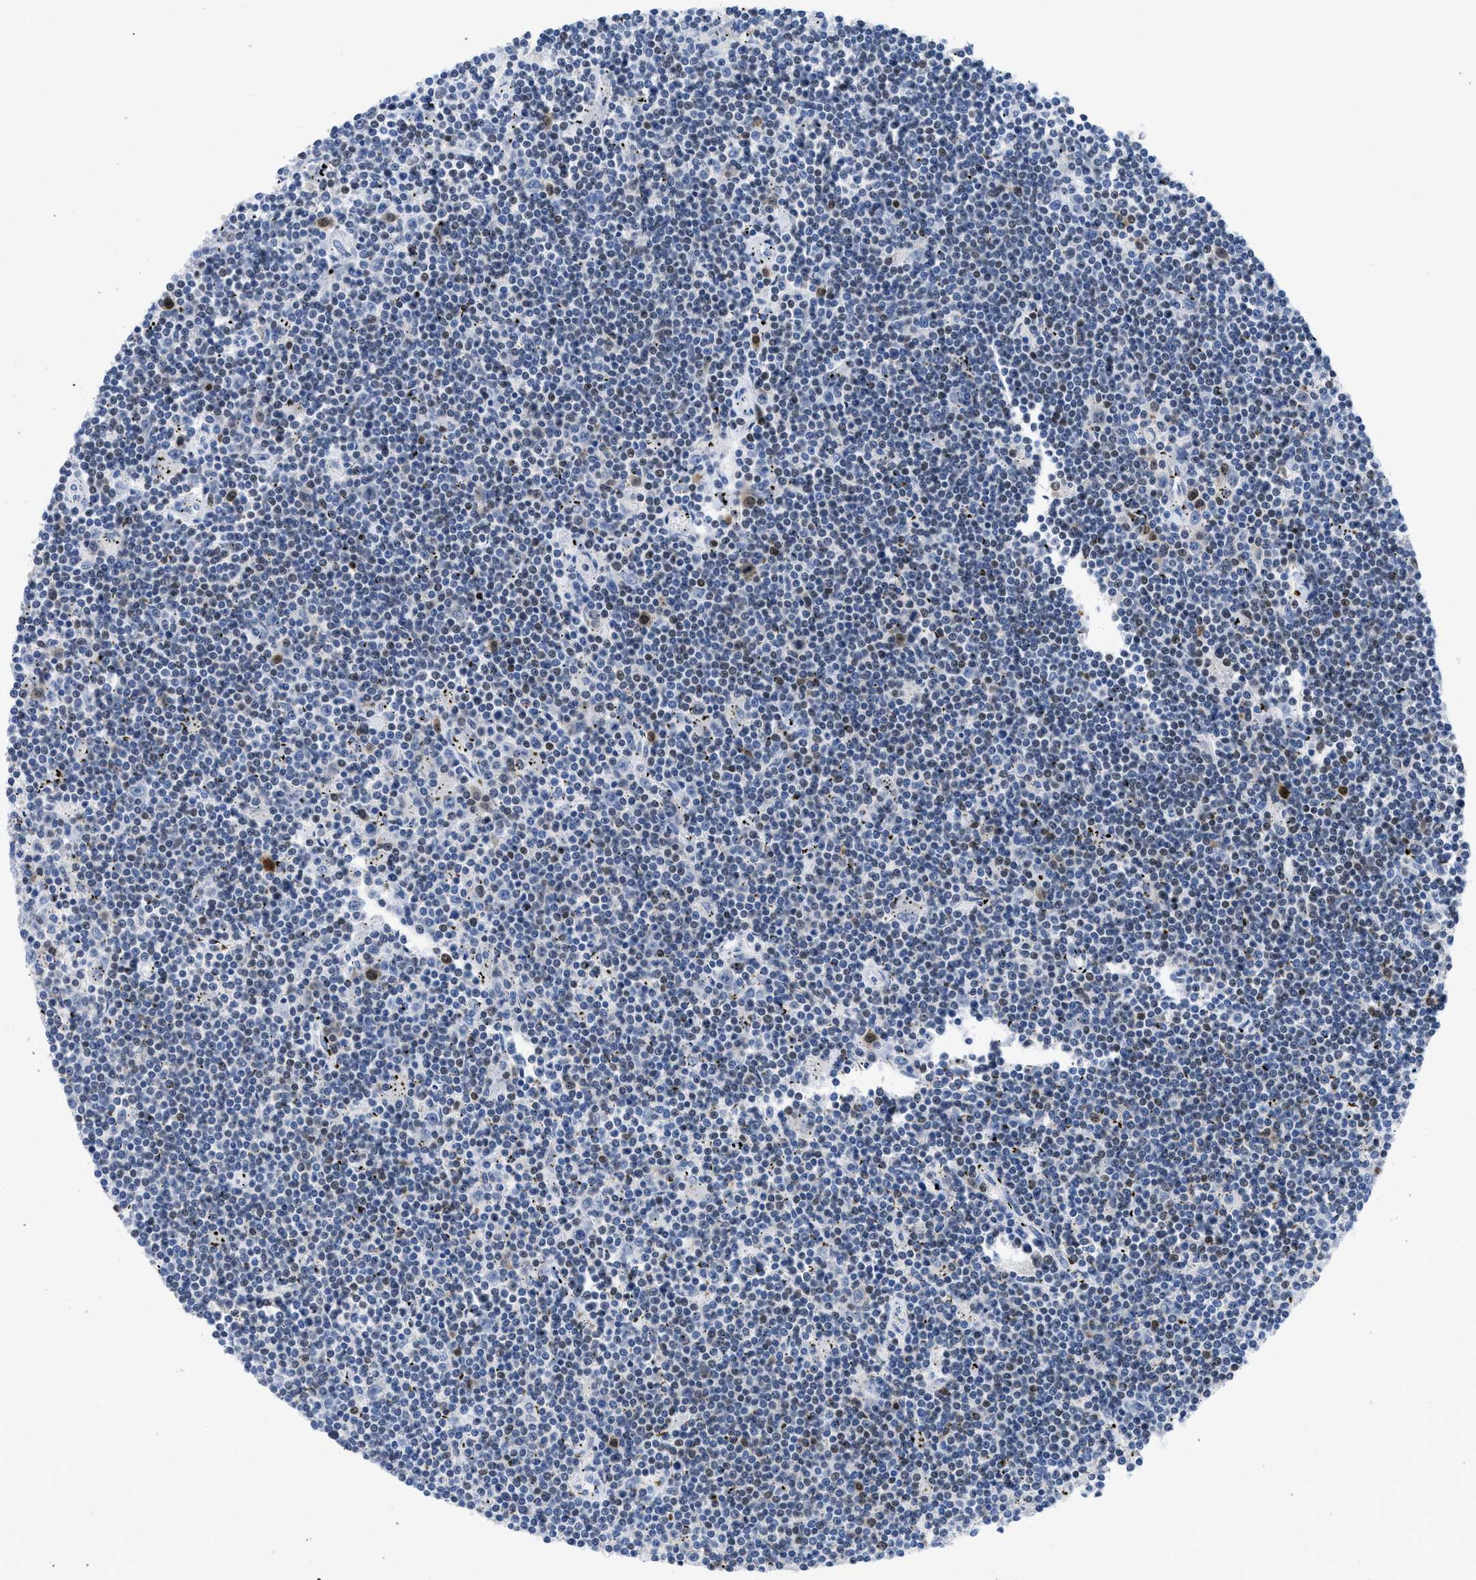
{"staining": {"intensity": "moderate", "quantity": "<25%", "location": "nuclear"}, "tissue": "lymphoma", "cell_type": "Tumor cells", "image_type": "cancer", "snomed": [{"axis": "morphology", "description": "Malignant lymphoma, non-Hodgkin's type, Low grade"}, {"axis": "topography", "description": "Spleen"}], "caption": "Immunohistochemistry (IHC) histopathology image of neoplastic tissue: low-grade malignant lymphoma, non-Hodgkin's type stained using IHC reveals low levels of moderate protein expression localized specifically in the nuclear of tumor cells, appearing as a nuclear brown color.", "gene": "LEF1", "patient": {"sex": "male", "age": 76}}